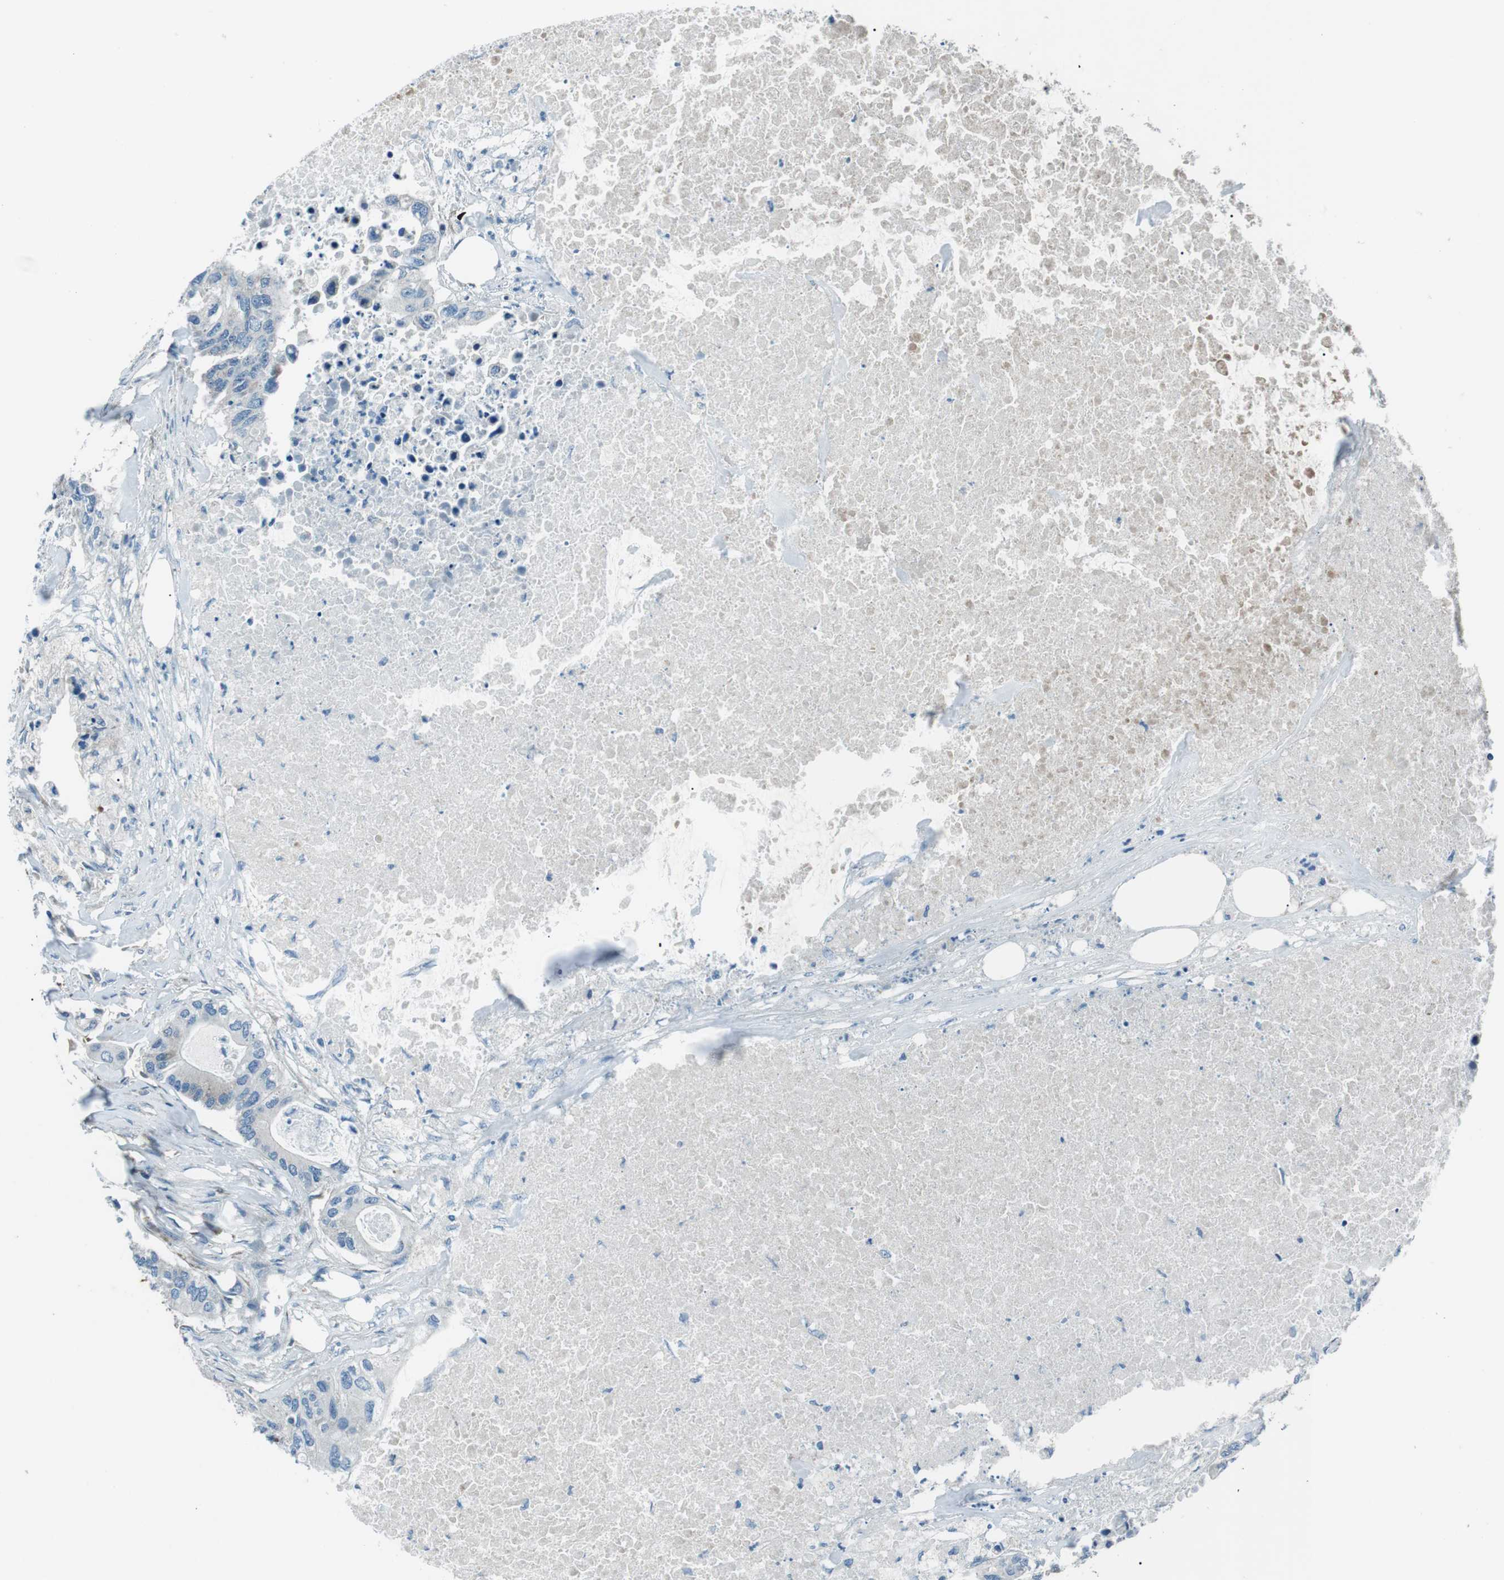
{"staining": {"intensity": "weak", "quantity": "<25%", "location": "cytoplasmic/membranous"}, "tissue": "colorectal cancer", "cell_type": "Tumor cells", "image_type": "cancer", "snomed": [{"axis": "morphology", "description": "Adenocarcinoma, NOS"}, {"axis": "topography", "description": "Colon"}], "caption": "IHC photomicrograph of neoplastic tissue: human colorectal cancer stained with DAB demonstrates no significant protein expression in tumor cells.", "gene": "BLNK", "patient": {"sex": "male", "age": 71}}